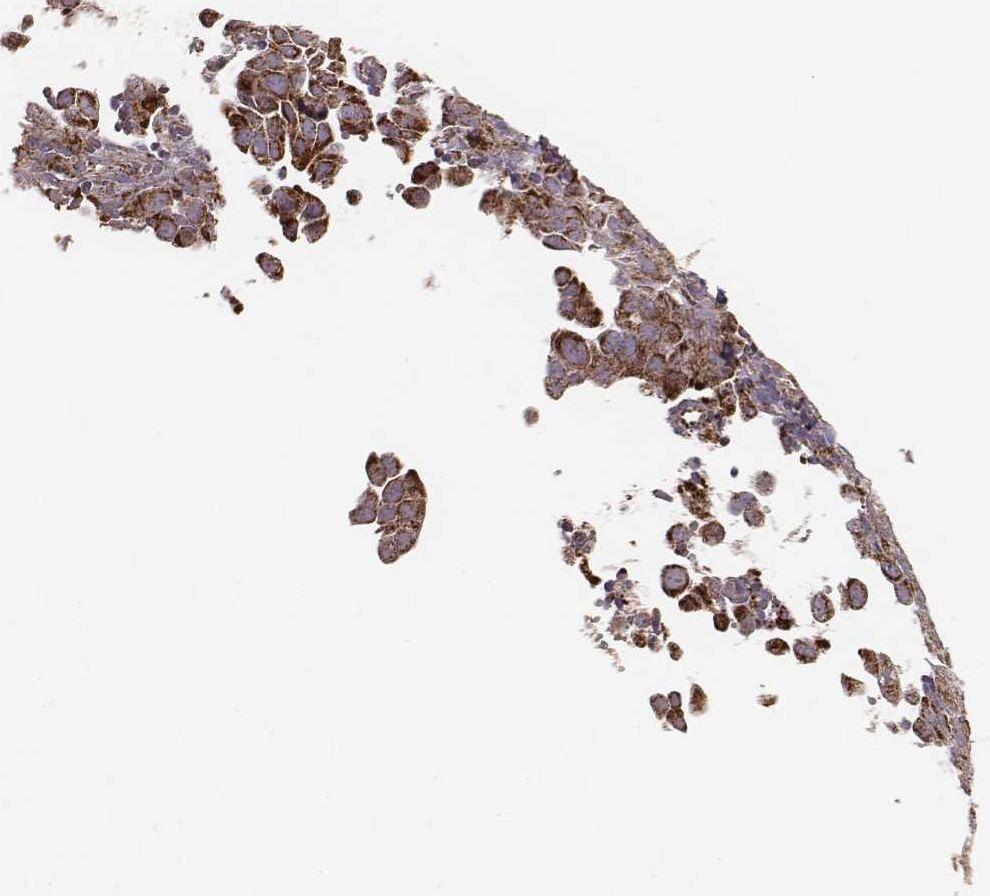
{"staining": {"intensity": "strong", "quantity": ">75%", "location": "cytoplasmic/membranous"}, "tissue": "cervical cancer", "cell_type": "Tumor cells", "image_type": "cancer", "snomed": [{"axis": "morphology", "description": "Squamous cell carcinoma, NOS"}, {"axis": "topography", "description": "Cervix"}], "caption": "About >75% of tumor cells in human squamous cell carcinoma (cervical) exhibit strong cytoplasmic/membranous protein staining as visualized by brown immunohistochemical staining.", "gene": "CS", "patient": {"sex": "female", "age": 55}}